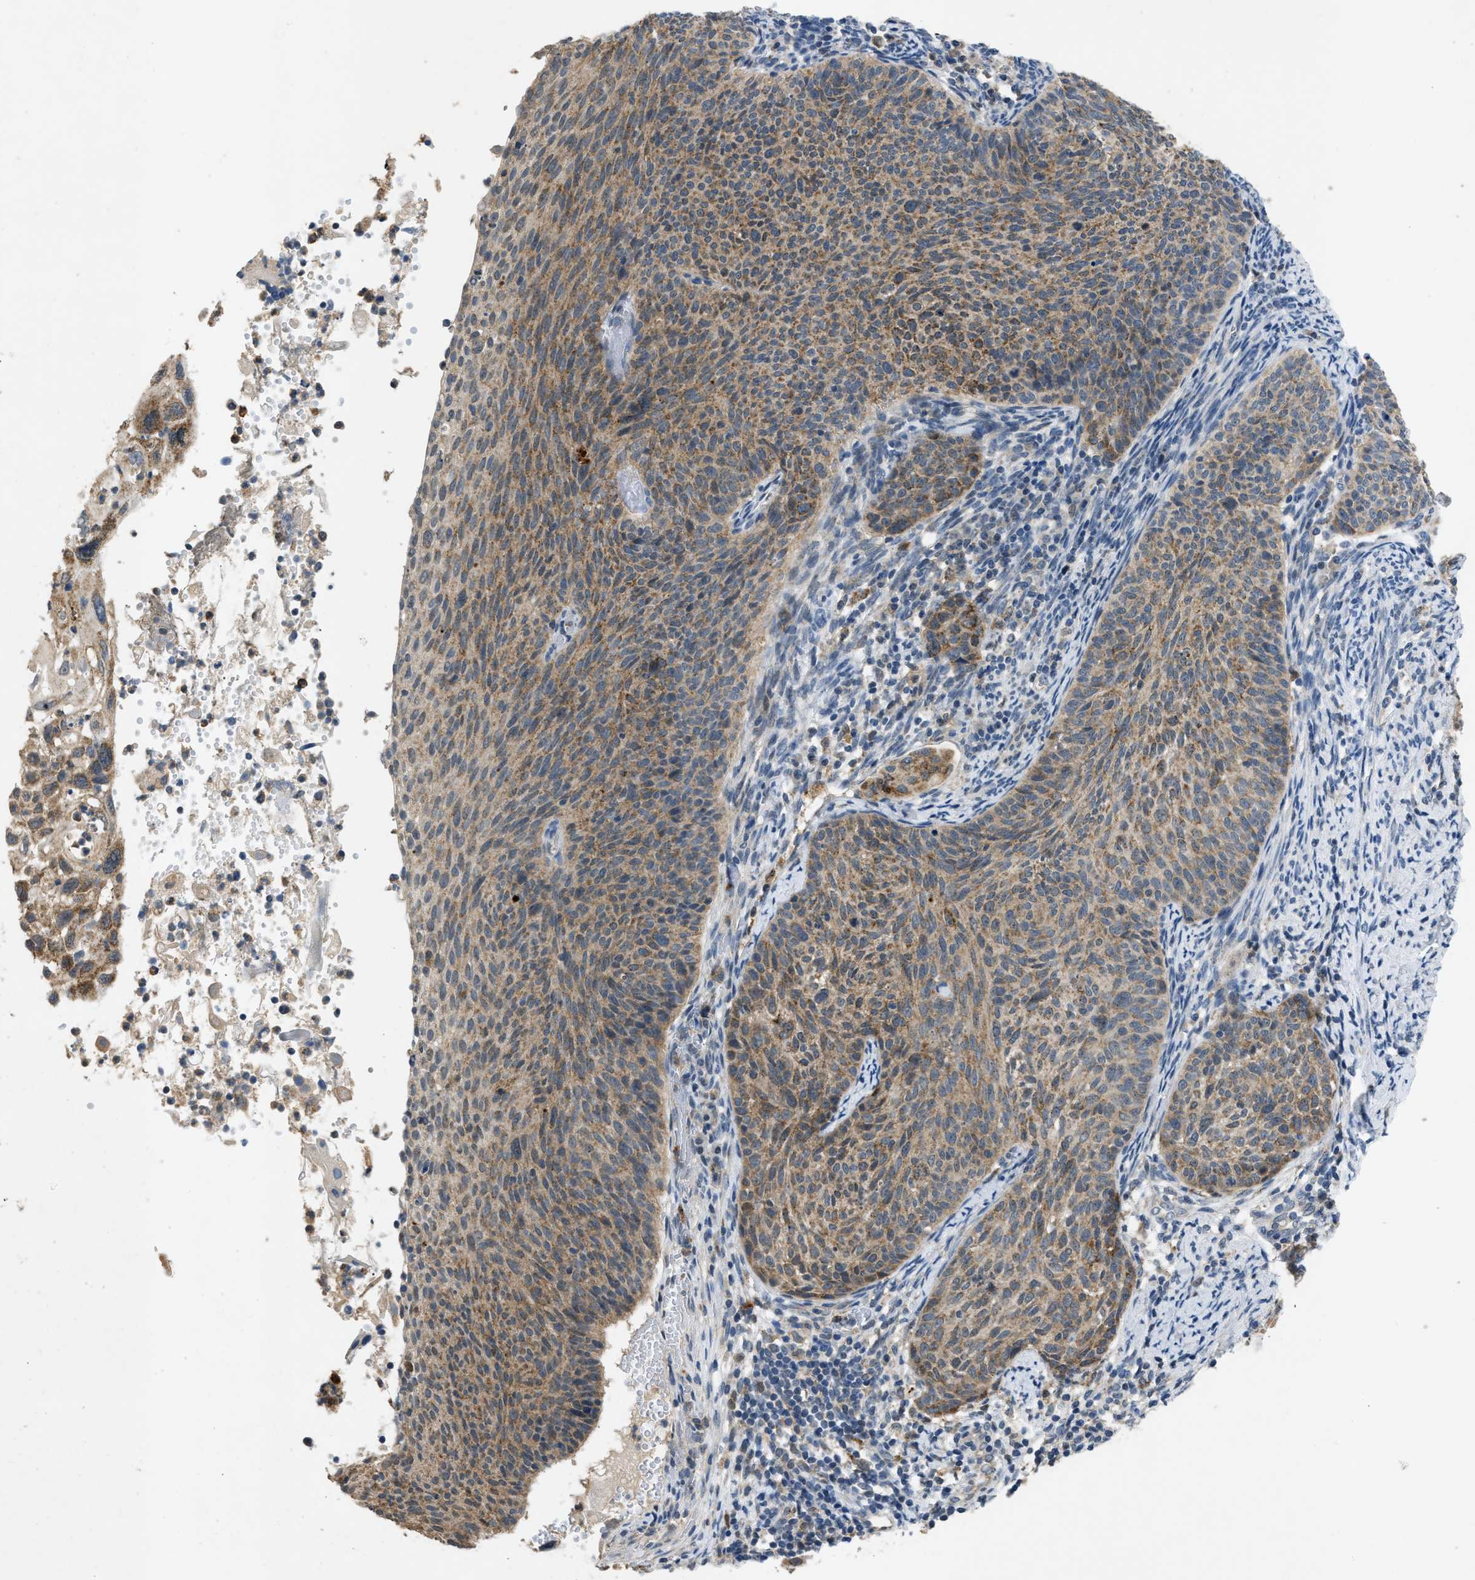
{"staining": {"intensity": "weak", "quantity": ">75%", "location": "cytoplasmic/membranous"}, "tissue": "cervical cancer", "cell_type": "Tumor cells", "image_type": "cancer", "snomed": [{"axis": "morphology", "description": "Squamous cell carcinoma, NOS"}, {"axis": "topography", "description": "Cervix"}], "caption": "Immunohistochemical staining of human cervical squamous cell carcinoma demonstrates low levels of weak cytoplasmic/membranous protein expression in approximately >75% of tumor cells.", "gene": "TOMM34", "patient": {"sex": "female", "age": 70}}